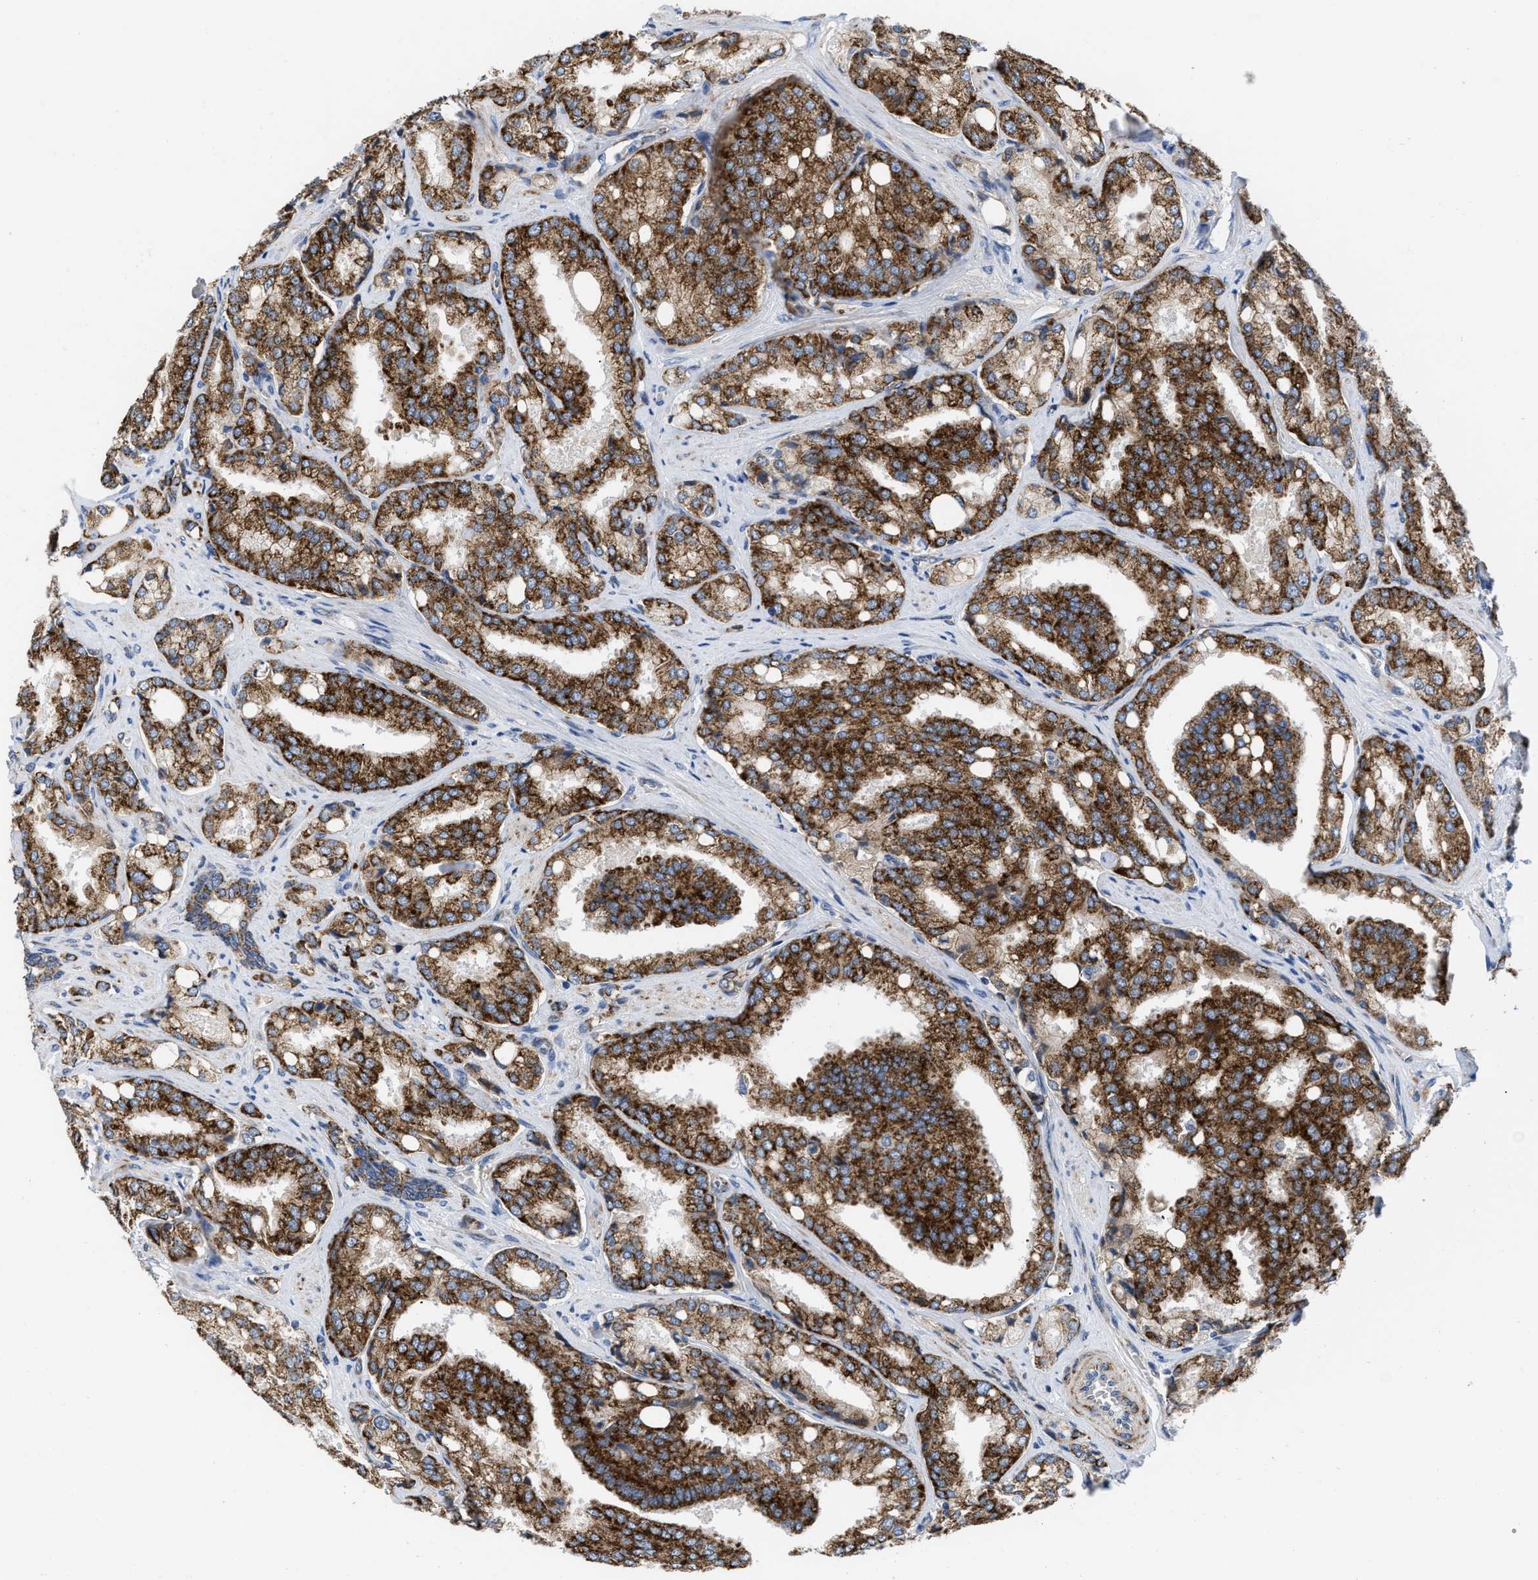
{"staining": {"intensity": "strong", "quantity": ">75%", "location": "cytoplasmic/membranous"}, "tissue": "prostate cancer", "cell_type": "Tumor cells", "image_type": "cancer", "snomed": [{"axis": "morphology", "description": "Adenocarcinoma, High grade"}, {"axis": "topography", "description": "Prostate"}], "caption": "Immunohistochemistry of human high-grade adenocarcinoma (prostate) demonstrates high levels of strong cytoplasmic/membranous positivity in about >75% of tumor cells.", "gene": "AKAP1", "patient": {"sex": "male", "age": 50}}